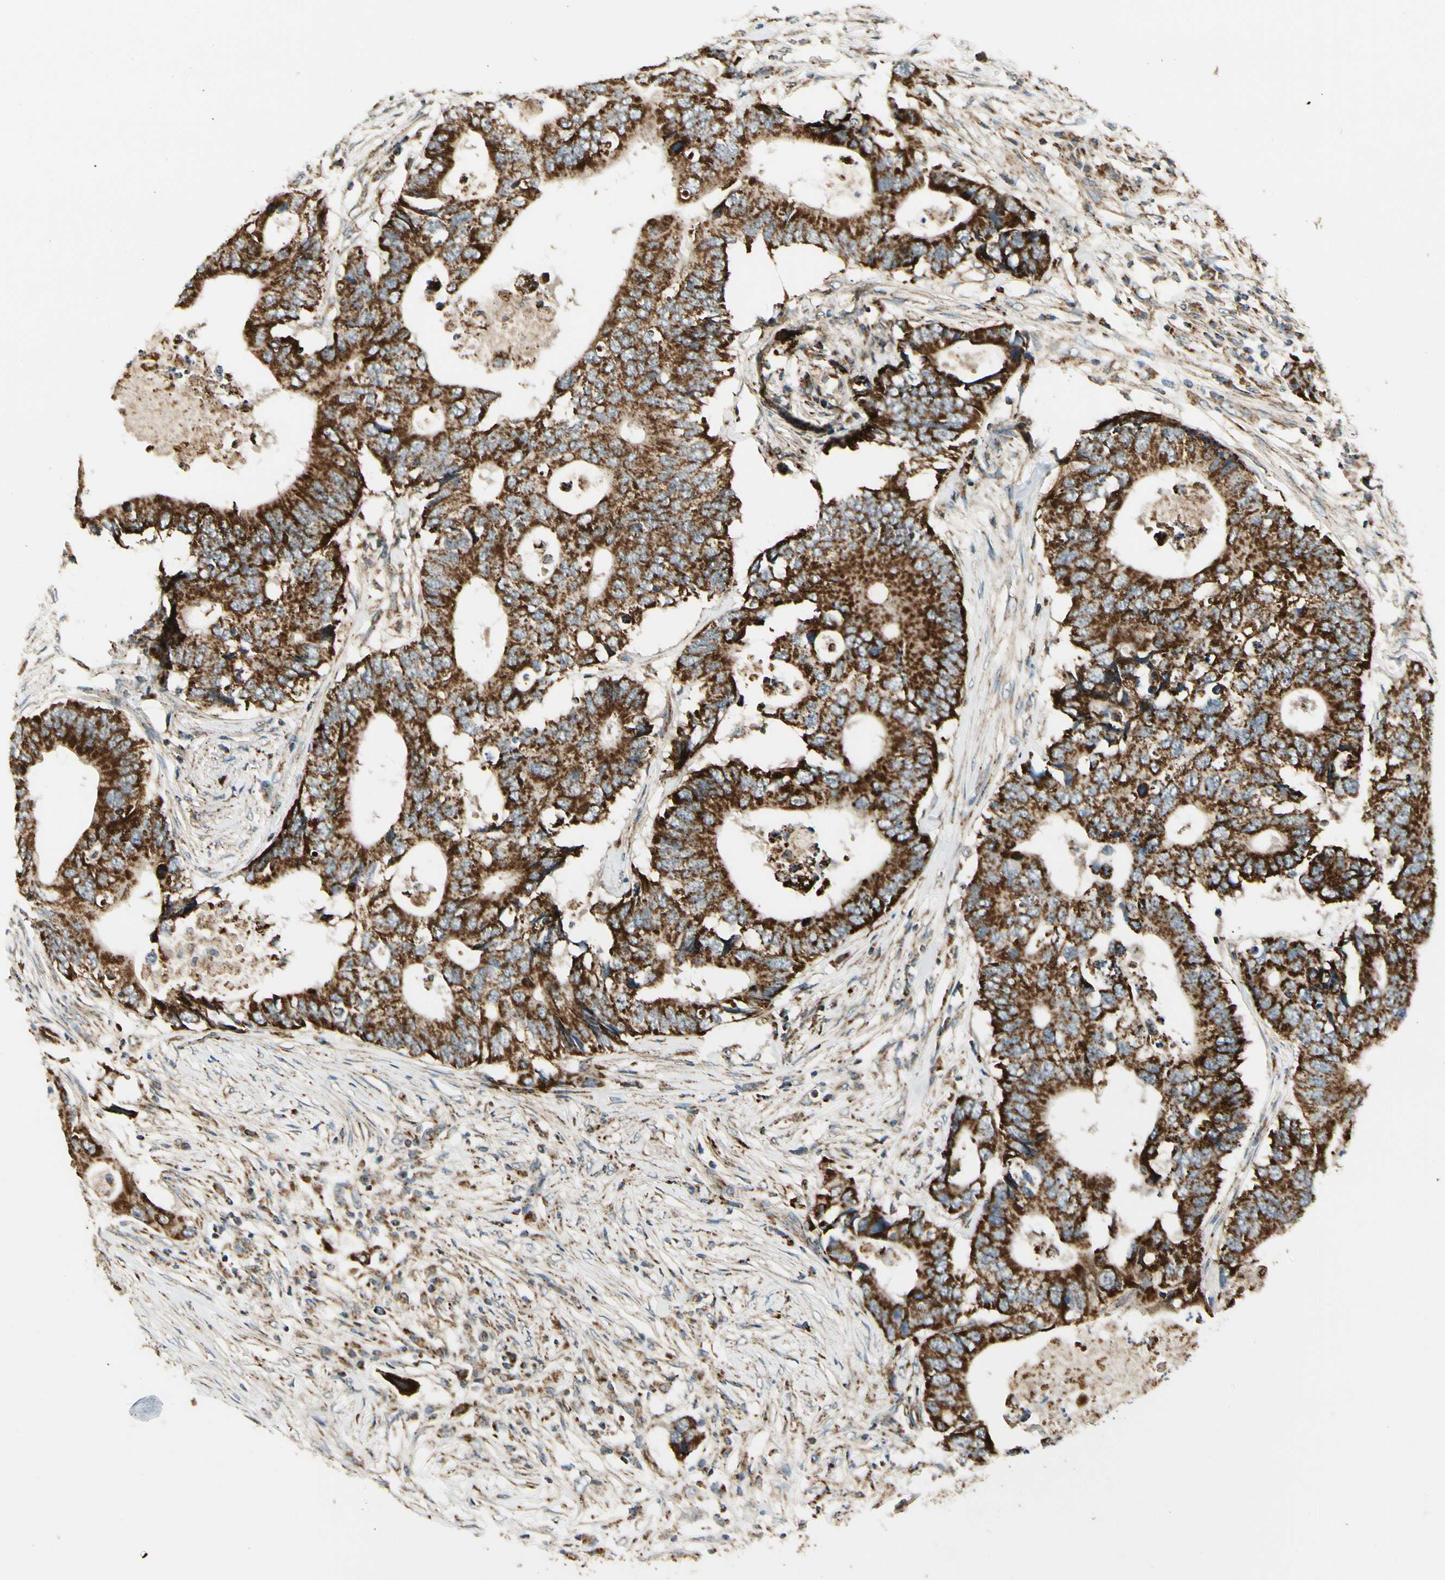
{"staining": {"intensity": "strong", "quantity": ">75%", "location": "cytoplasmic/membranous"}, "tissue": "colorectal cancer", "cell_type": "Tumor cells", "image_type": "cancer", "snomed": [{"axis": "morphology", "description": "Adenocarcinoma, NOS"}, {"axis": "topography", "description": "Colon"}], "caption": "Colorectal adenocarcinoma stained for a protein displays strong cytoplasmic/membranous positivity in tumor cells.", "gene": "EPHB3", "patient": {"sex": "male", "age": 71}}